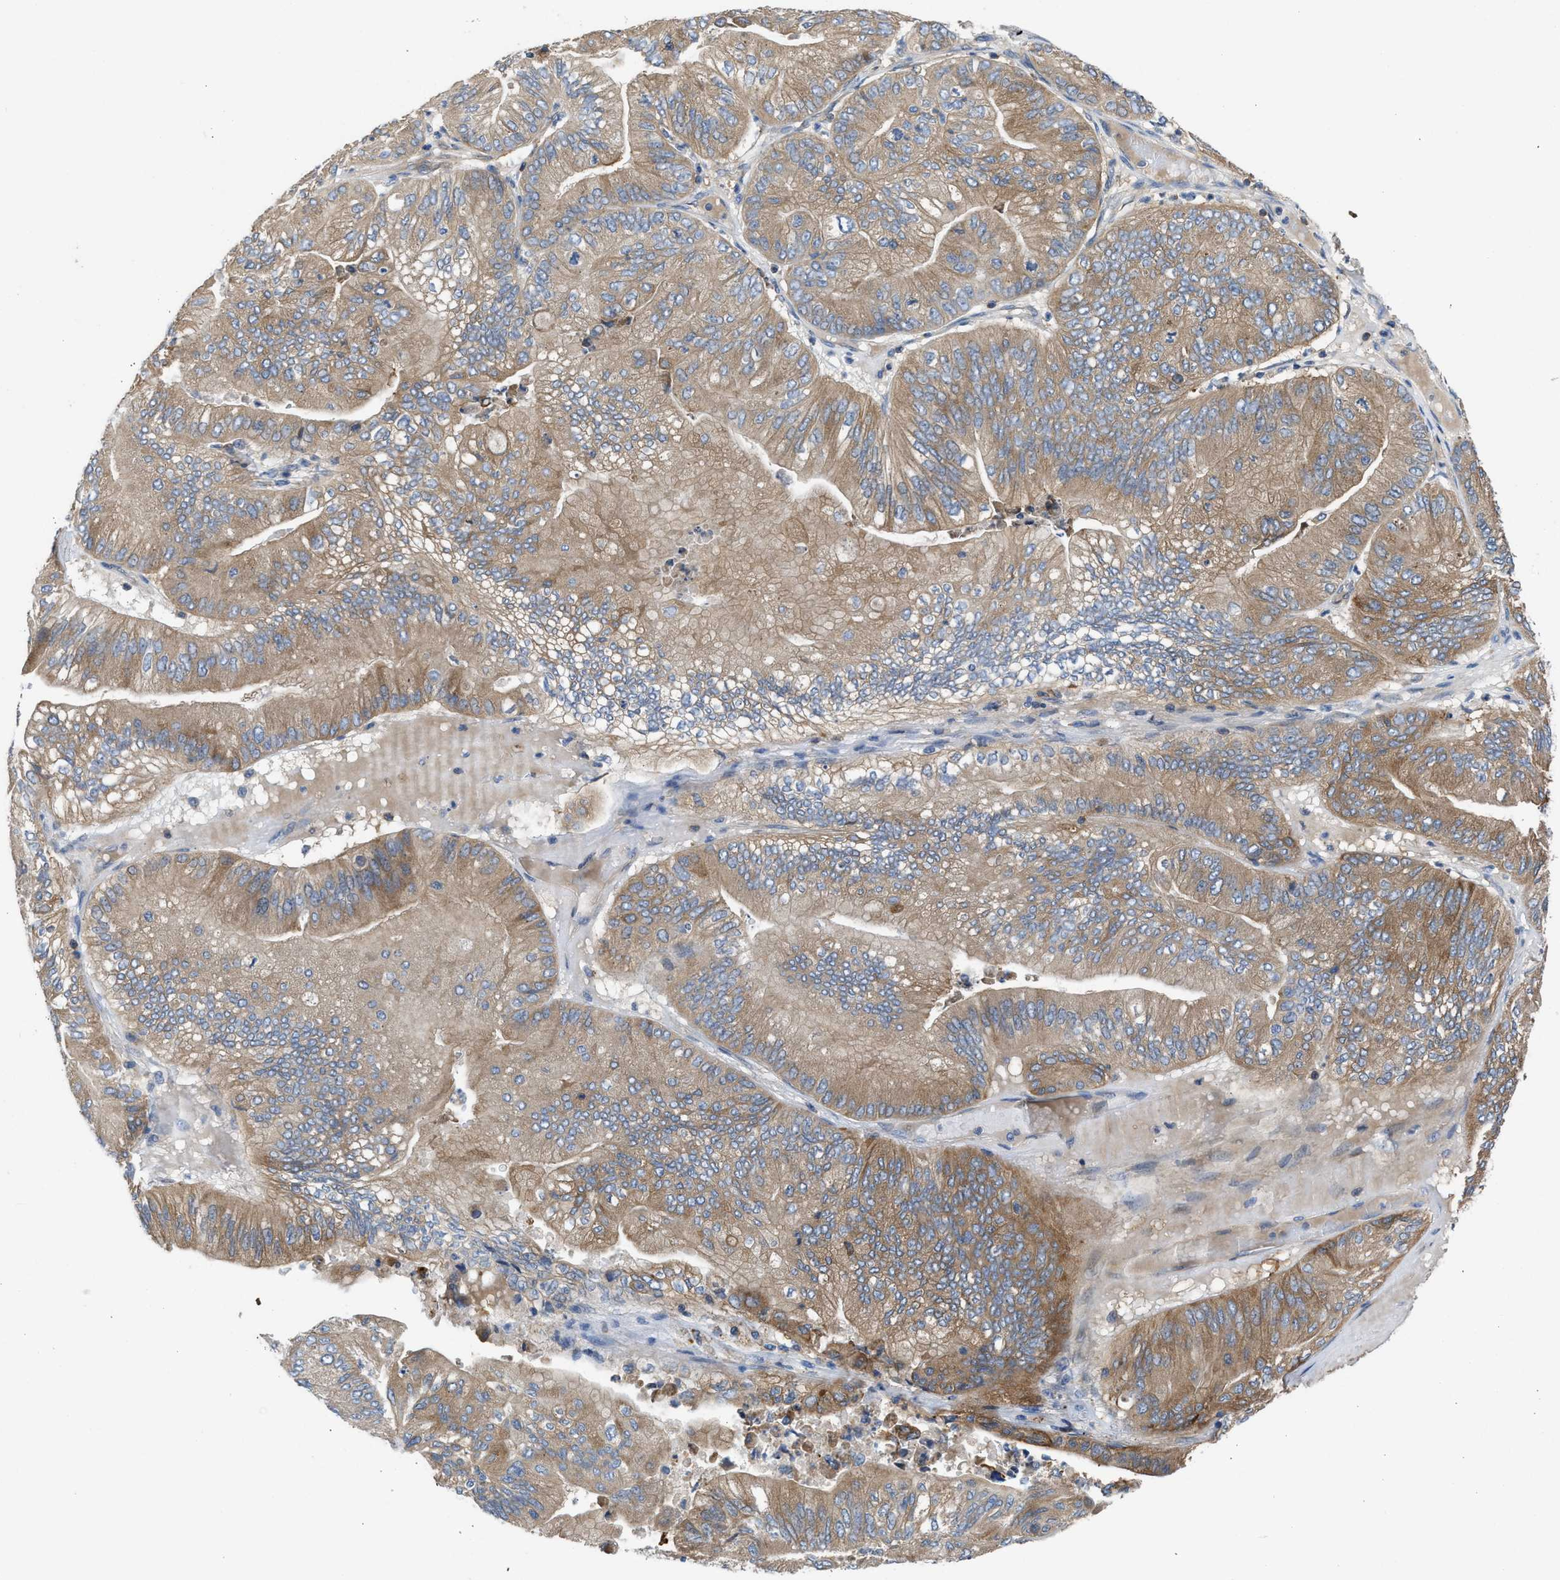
{"staining": {"intensity": "moderate", "quantity": ">75%", "location": "cytoplasmic/membranous"}, "tissue": "ovarian cancer", "cell_type": "Tumor cells", "image_type": "cancer", "snomed": [{"axis": "morphology", "description": "Cystadenocarcinoma, mucinous, NOS"}, {"axis": "topography", "description": "Ovary"}], "caption": "Ovarian cancer (mucinous cystadenocarcinoma) stained with a protein marker displays moderate staining in tumor cells.", "gene": "CHKB", "patient": {"sex": "female", "age": 61}}